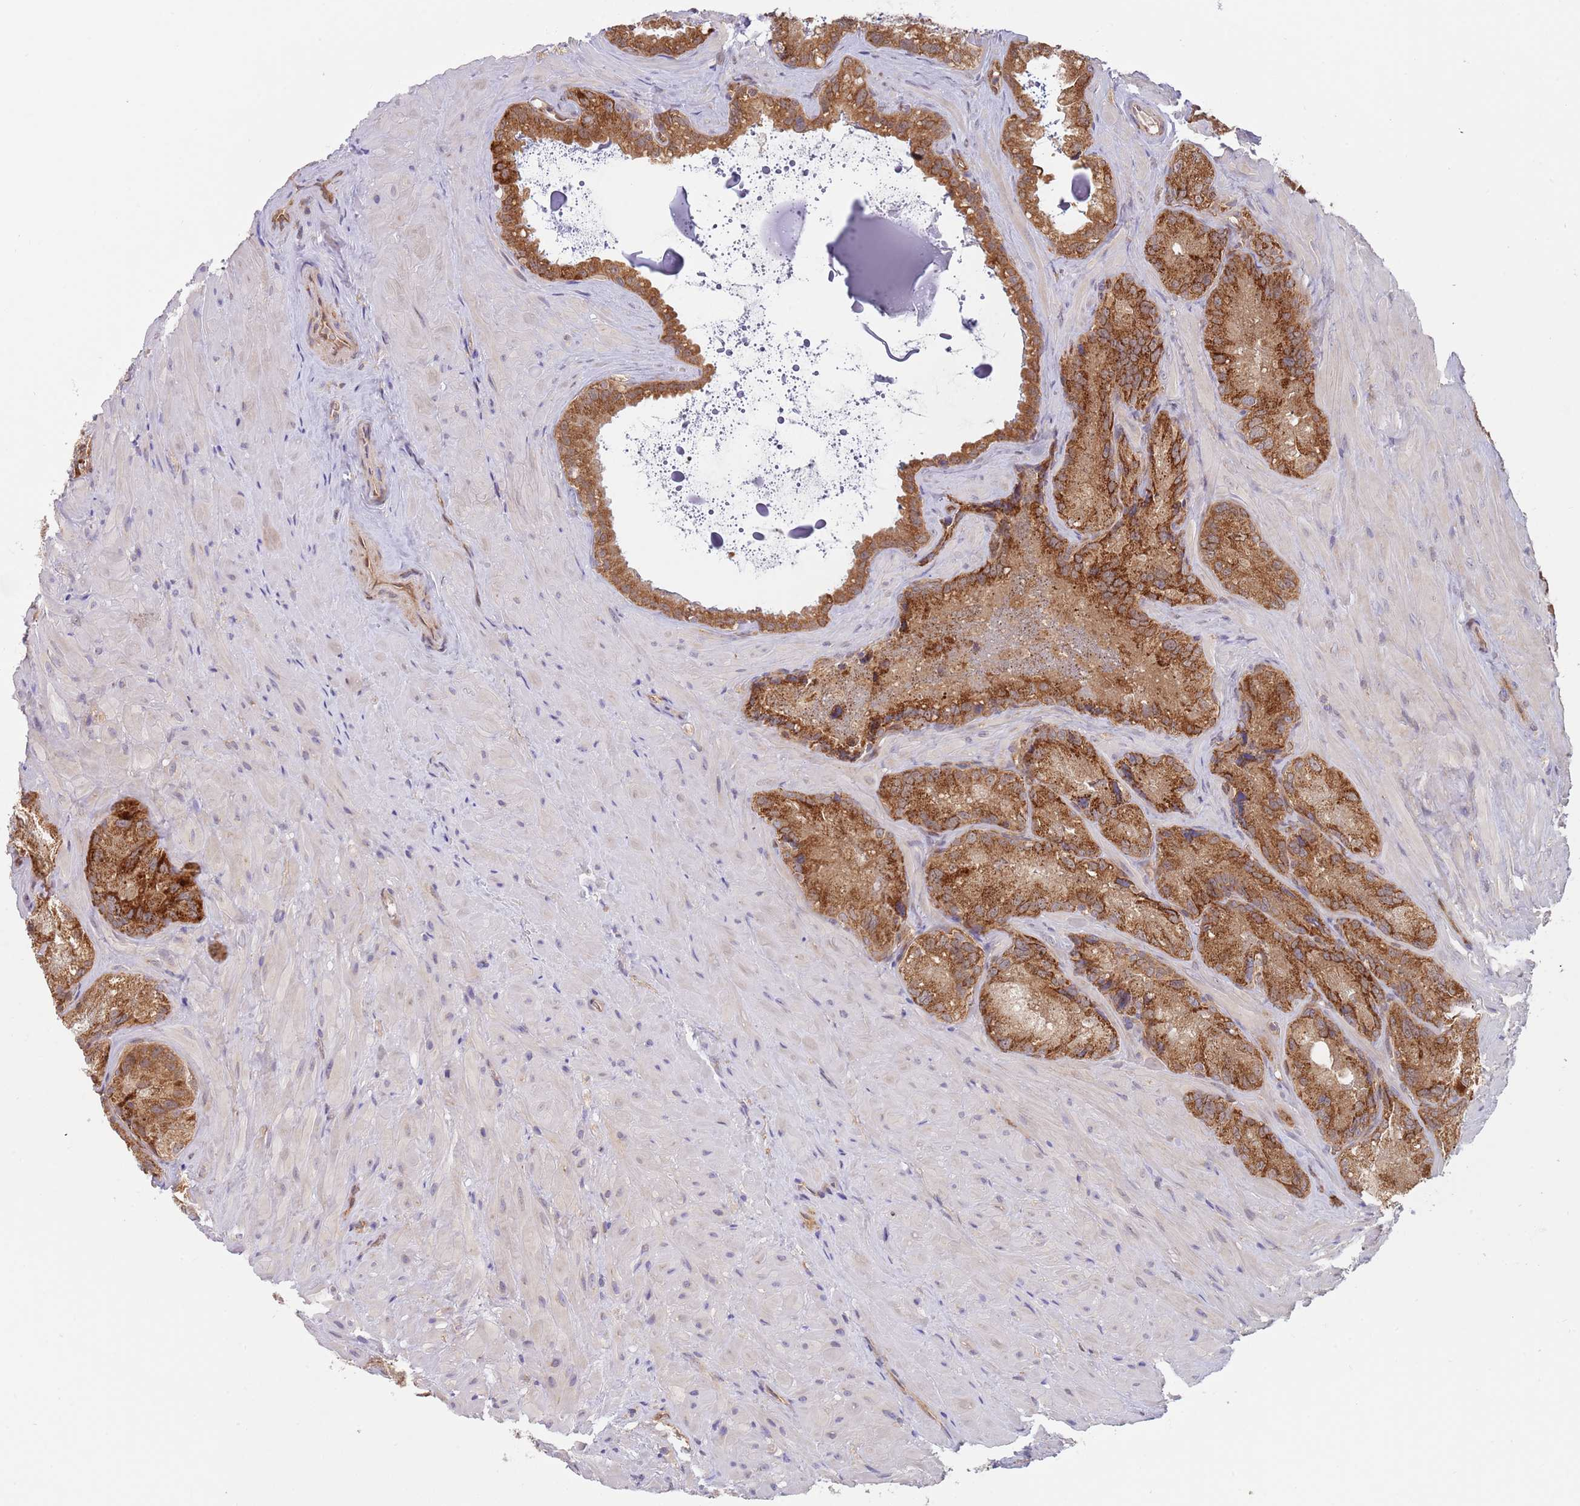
{"staining": {"intensity": "moderate", "quantity": ">75%", "location": "cytoplasmic/membranous"}, "tissue": "seminal vesicle", "cell_type": "Glandular cells", "image_type": "normal", "snomed": [{"axis": "morphology", "description": "Normal tissue, NOS"}, {"axis": "topography", "description": "Seminal veicle"}], "caption": "An immunohistochemistry (IHC) image of unremarkable tissue is shown. Protein staining in brown highlights moderate cytoplasmic/membranous positivity in seminal vesicle within glandular cells. Using DAB (brown) and hematoxylin (blue) stains, captured at high magnification using brightfield microscopy.", "gene": "GUK1", "patient": {"sex": "male", "age": 62}}